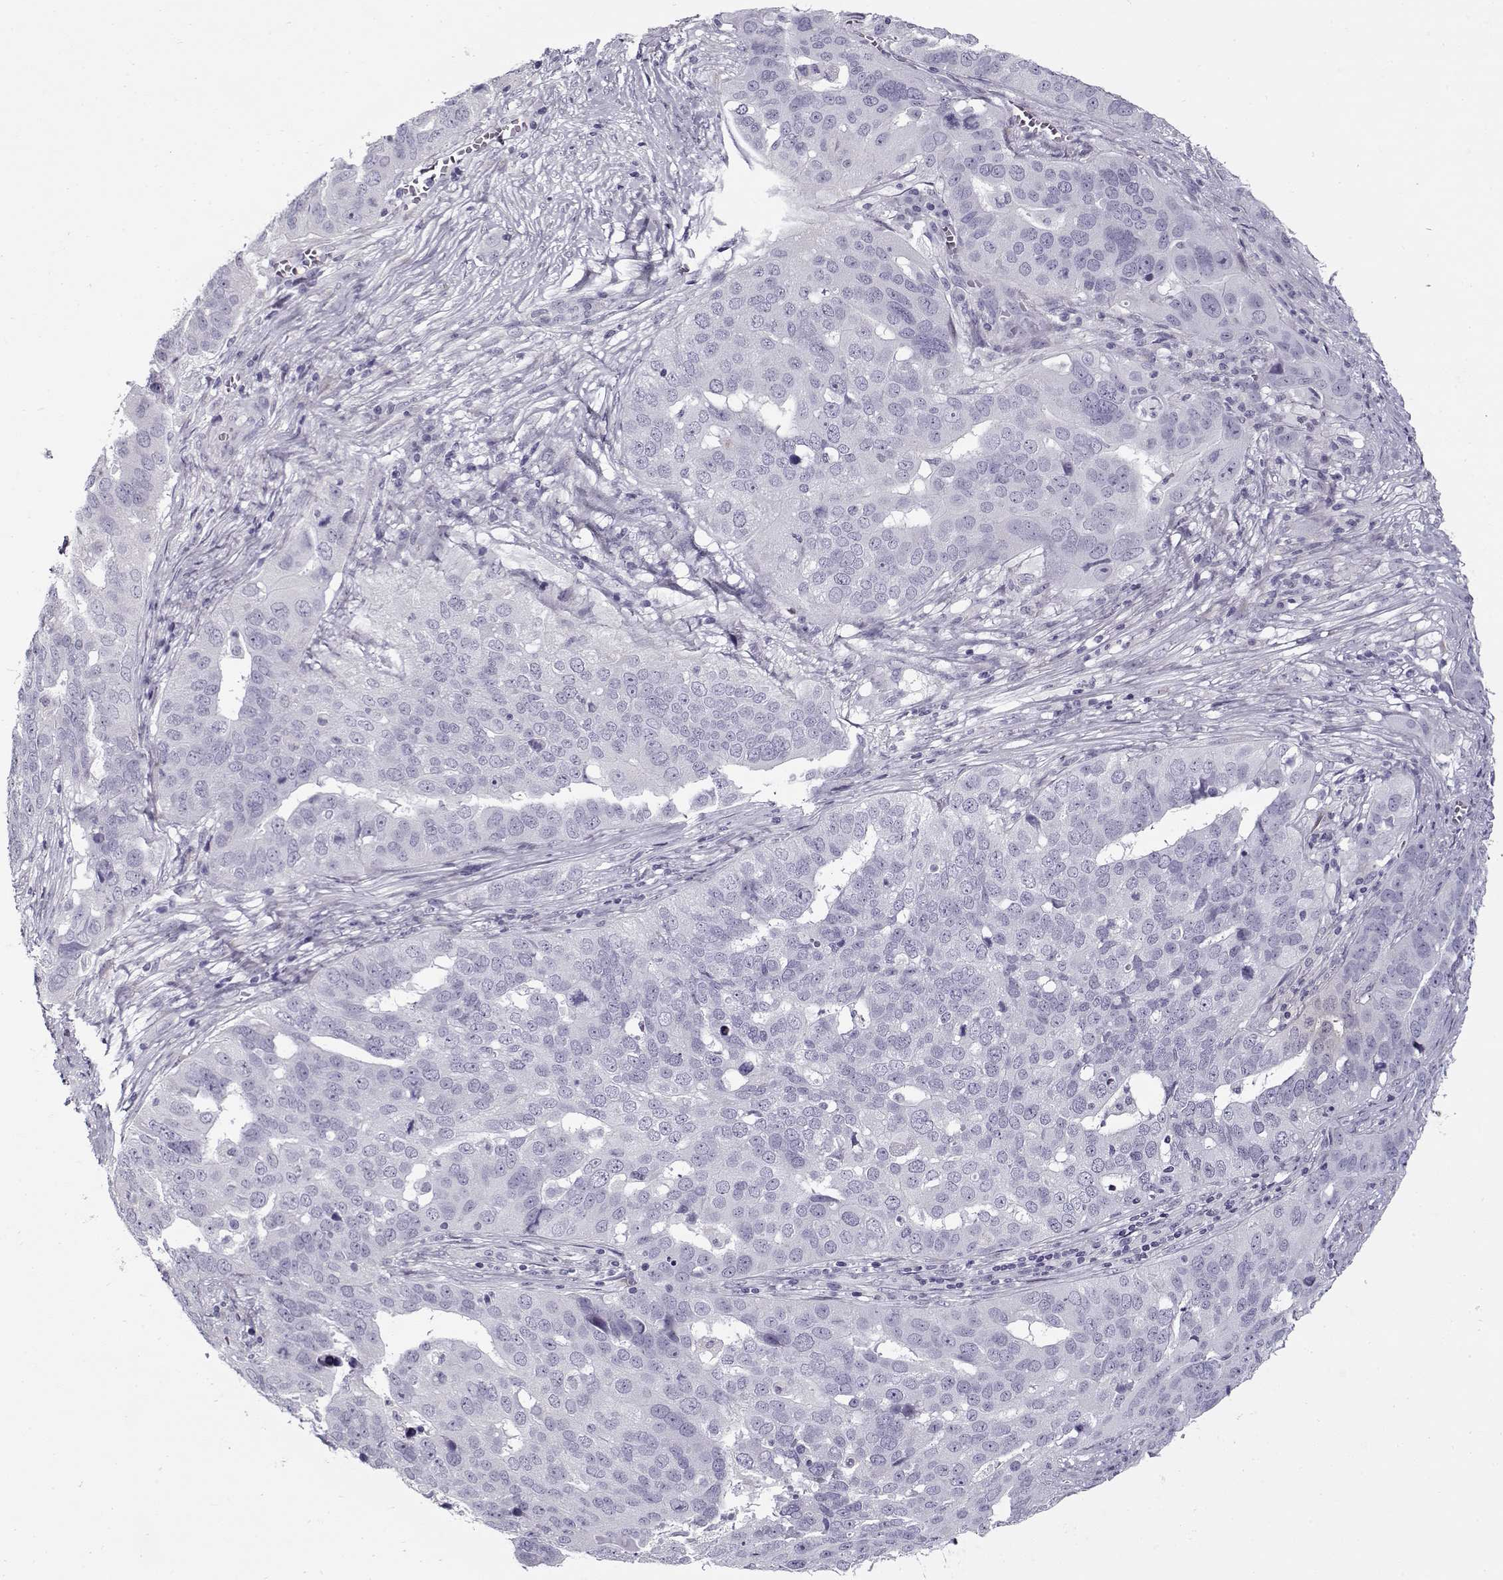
{"staining": {"intensity": "negative", "quantity": "none", "location": "none"}, "tissue": "ovarian cancer", "cell_type": "Tumor cells", "image_type": "cancer", "snomed": [{"axis": "morphology", "description": "Carcinoma, endometroid"}, {"axis": "topography", "description": "Soft tissue"}, {"axis": "topography", "description": "Ovary"}], "caption": "Tumor cells show no significant positivity in ovarian cancer.", "gene": "GAGE2A", "patient": {"sex": "female", "age": 52}}